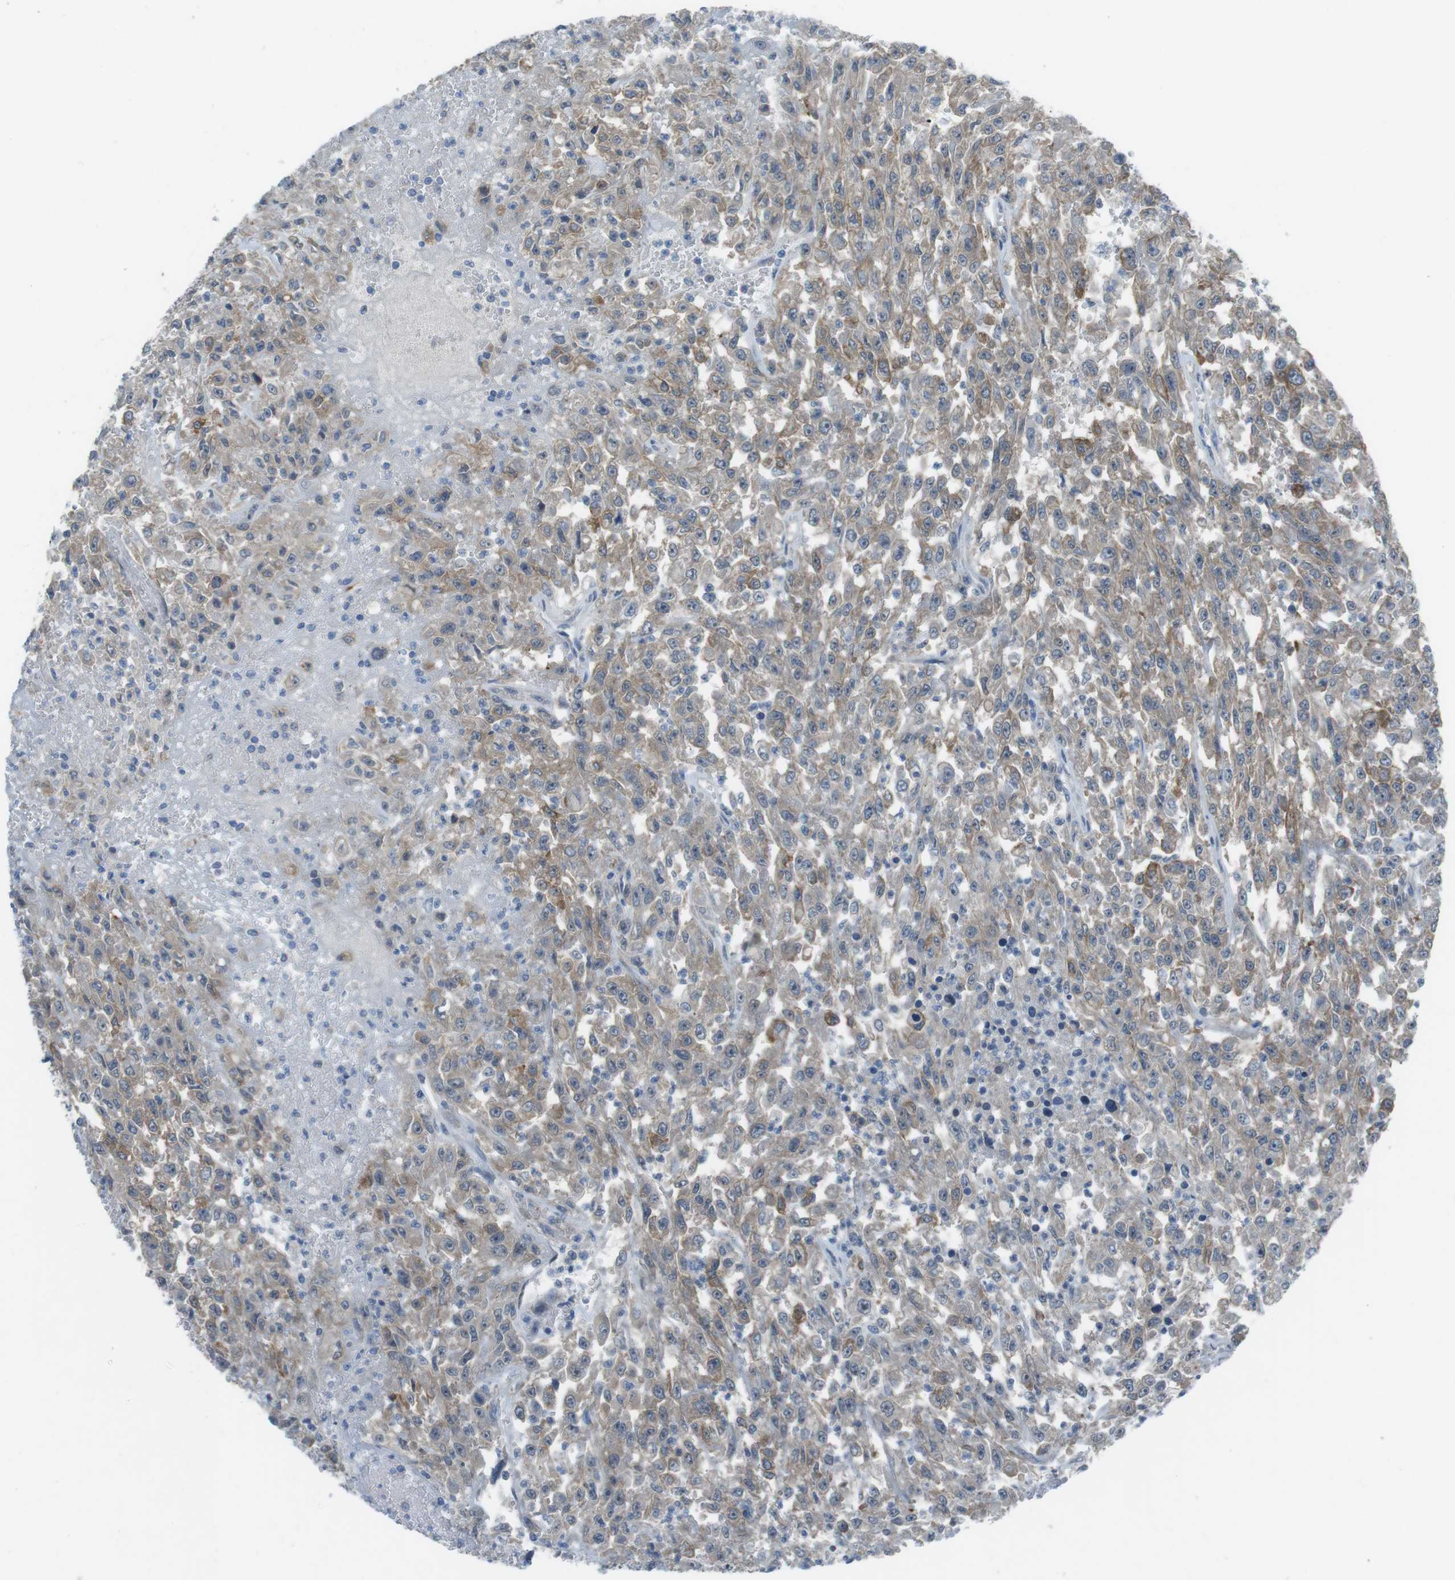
{"staining": {"intensity": "moderate", "quantity": "25%-75%", "location": "cytoplasmic/membranous"}, "tissue": "urothelial cancer", "cell_type": "Tumor cells", "image_type": "cancer", "snomed": [{"axis": "morphology", "description": "Urothelial carcinoma, High grade"}, {"axis": "topography", "description": "Urinary bladder"}], "caption": "This is a photomicrograph of immunohistochemistry staining of urothelial cancer, which shows moderate positivity in the cytoplasmic/membranous of tumor cells.", "gene": "ANK2", "patient": {"sex": "male", "age": 46}}